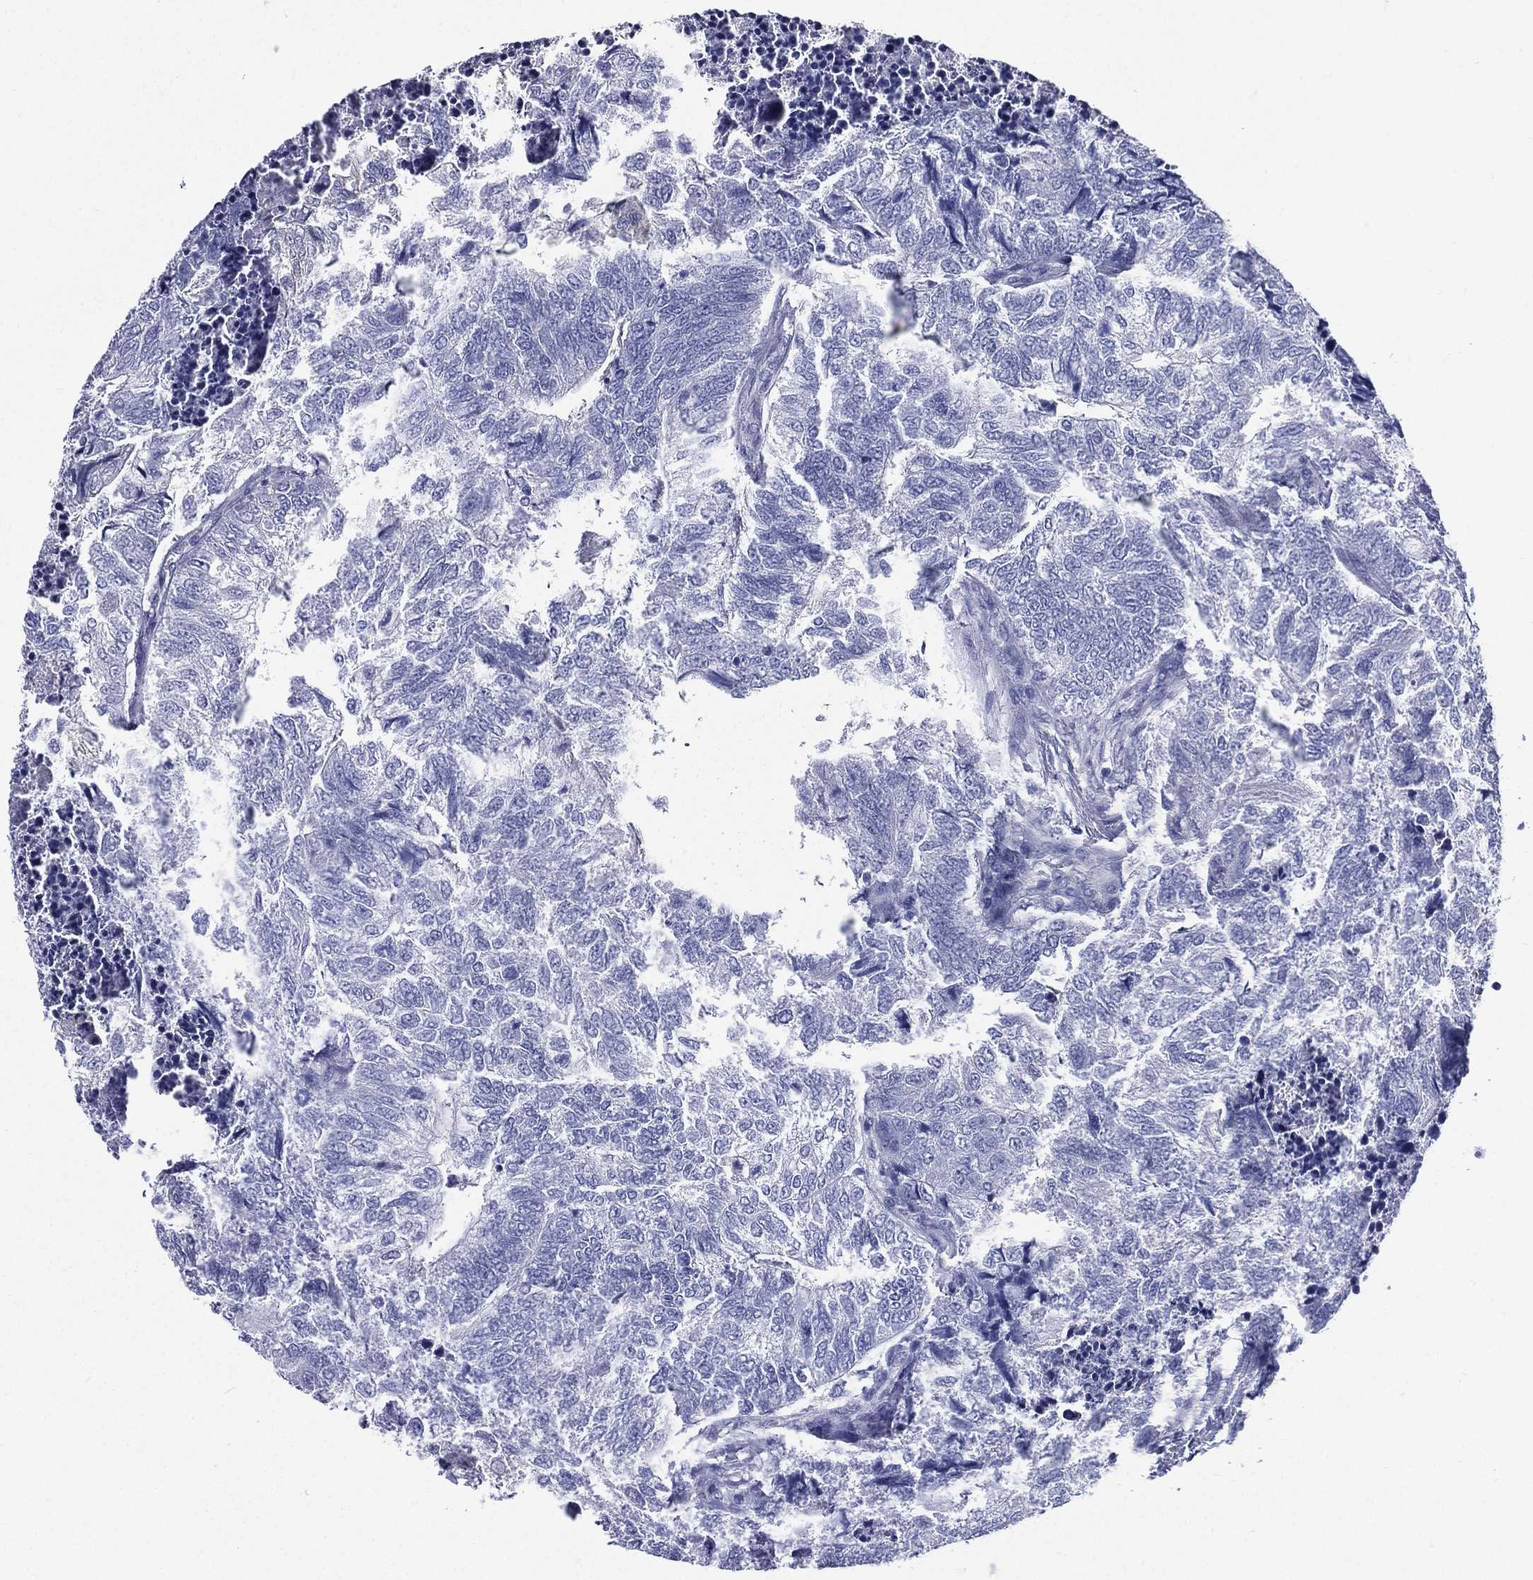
{"staining": {"intensity": "negative", "quantity": "none", "location": "none"}, "tissue": "colorectal cancer", "cell_type": "Tumor cells", "image_type": "cancer", "snomed": [{"axis": "morphology", "description": "Adenocarcinoma, NOS"}, {"axis": "topography", "description": "Colon"}], "caption": "Immunohistochemistry (IHC) micrograph of colorectal cancer (adenocarcinoma) stained for a protein (brown), which shows no positivity in tumor cells.", "gene": "DPYS", "patient": {"sex": "female", "age": 67}}